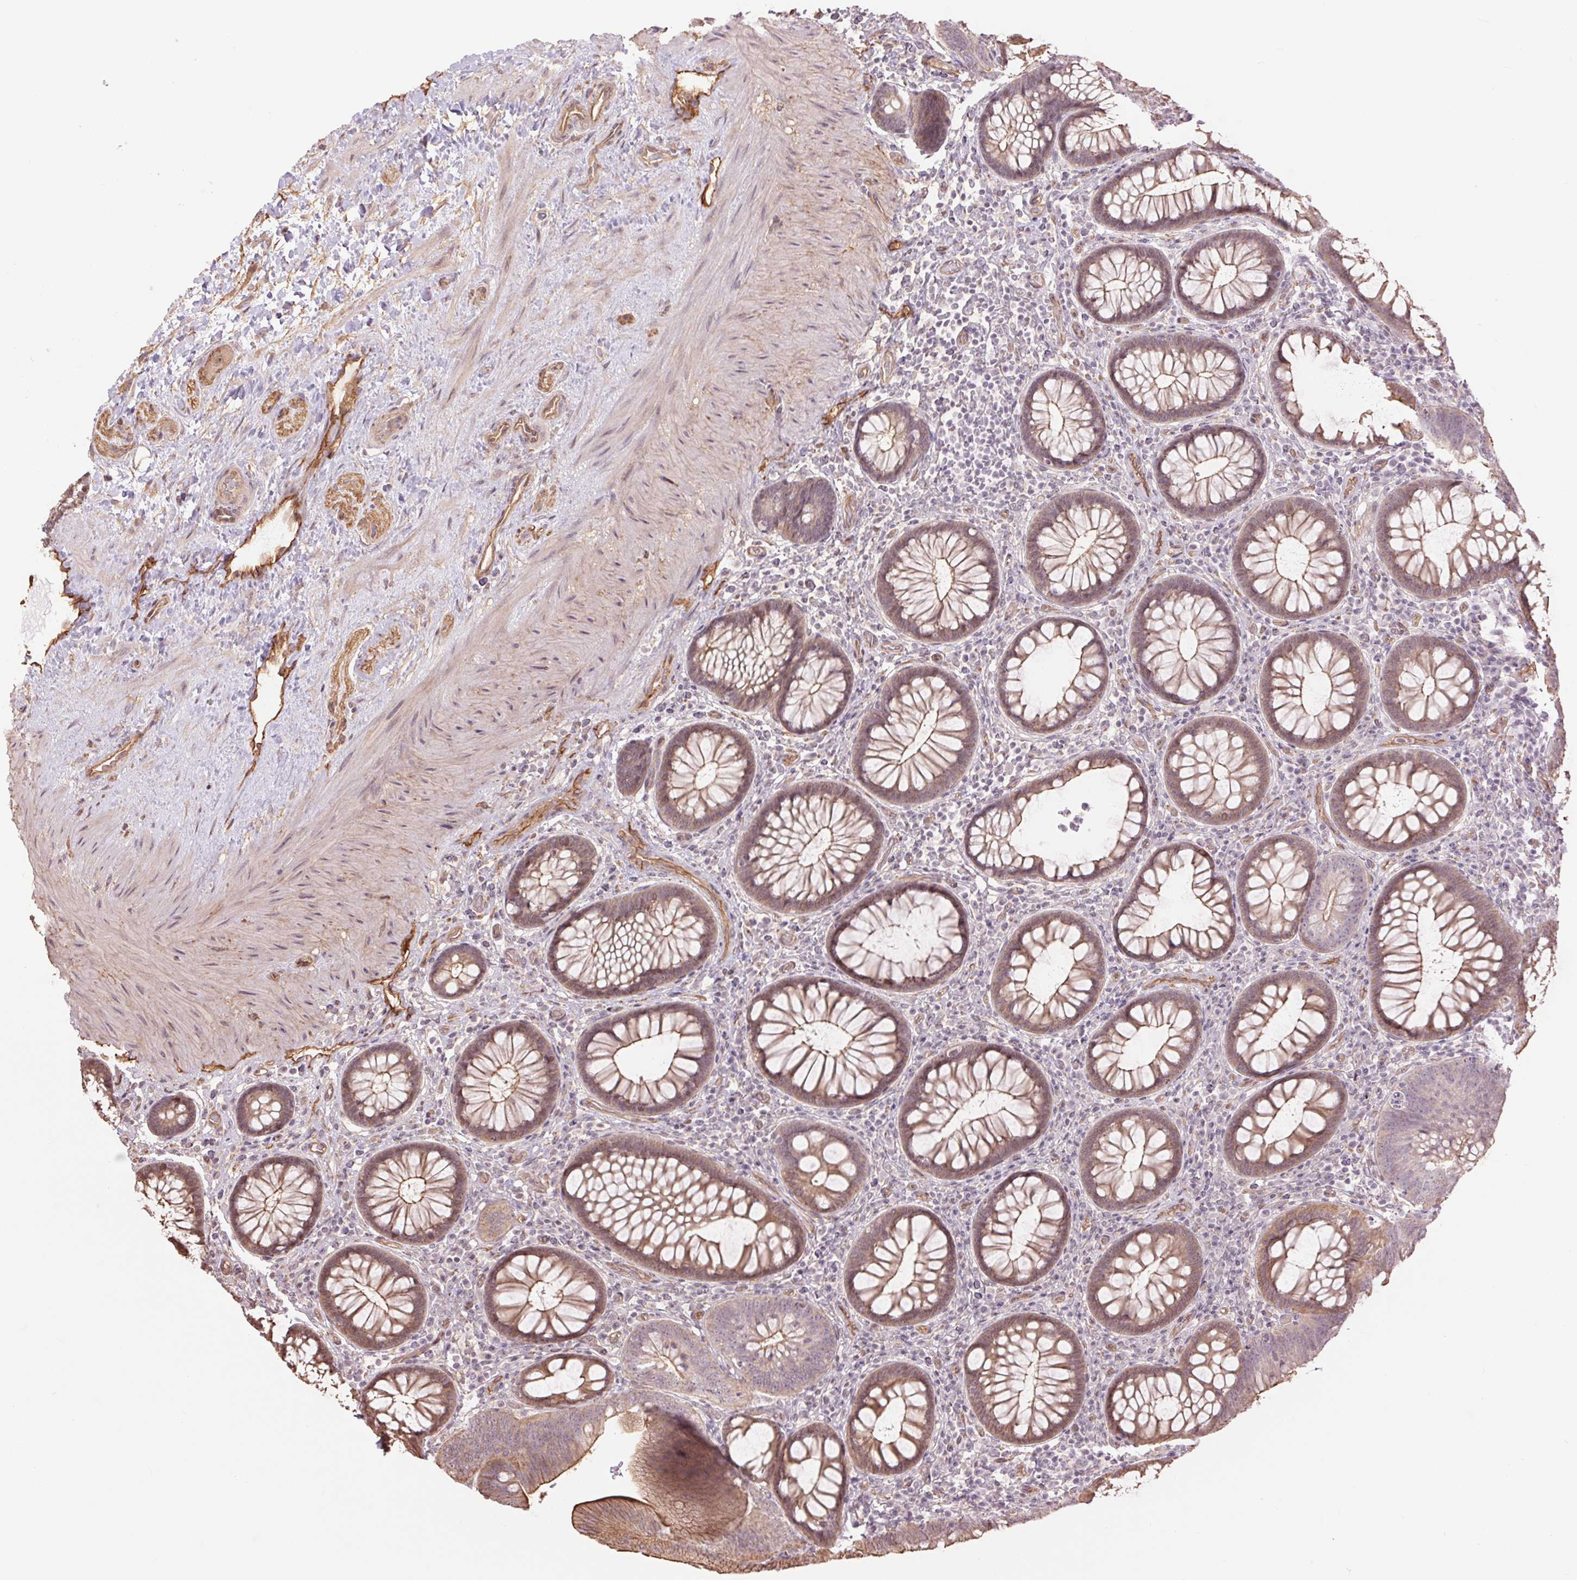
{"staining": {"intensity": "moderate", "quantity": ">75%", "location": "cytoplasmic/membranous"}, "tissue": "colon", "cell_type": "Endothelial cells", "image_type": "normal", "snomed": [{"axis": "morphology", "description": "Normal tissue, NOS"}, {"axis": "morphology", "description": "Adenoma, NOS"}, {"axis": "topography", "description": "Soft tissue"}, {"axis": "topography", "description": "Colon"}], "caption": "Immunohistochemistry (IHC) micrograph of benign colon stained for a protein (brown), which reveals medium levels of moderate cytoplasmic/membranous staining in approximately >75% of endothelial cells.", "gene": "PALM", "patient": {"sex": "male", "age": 47}}